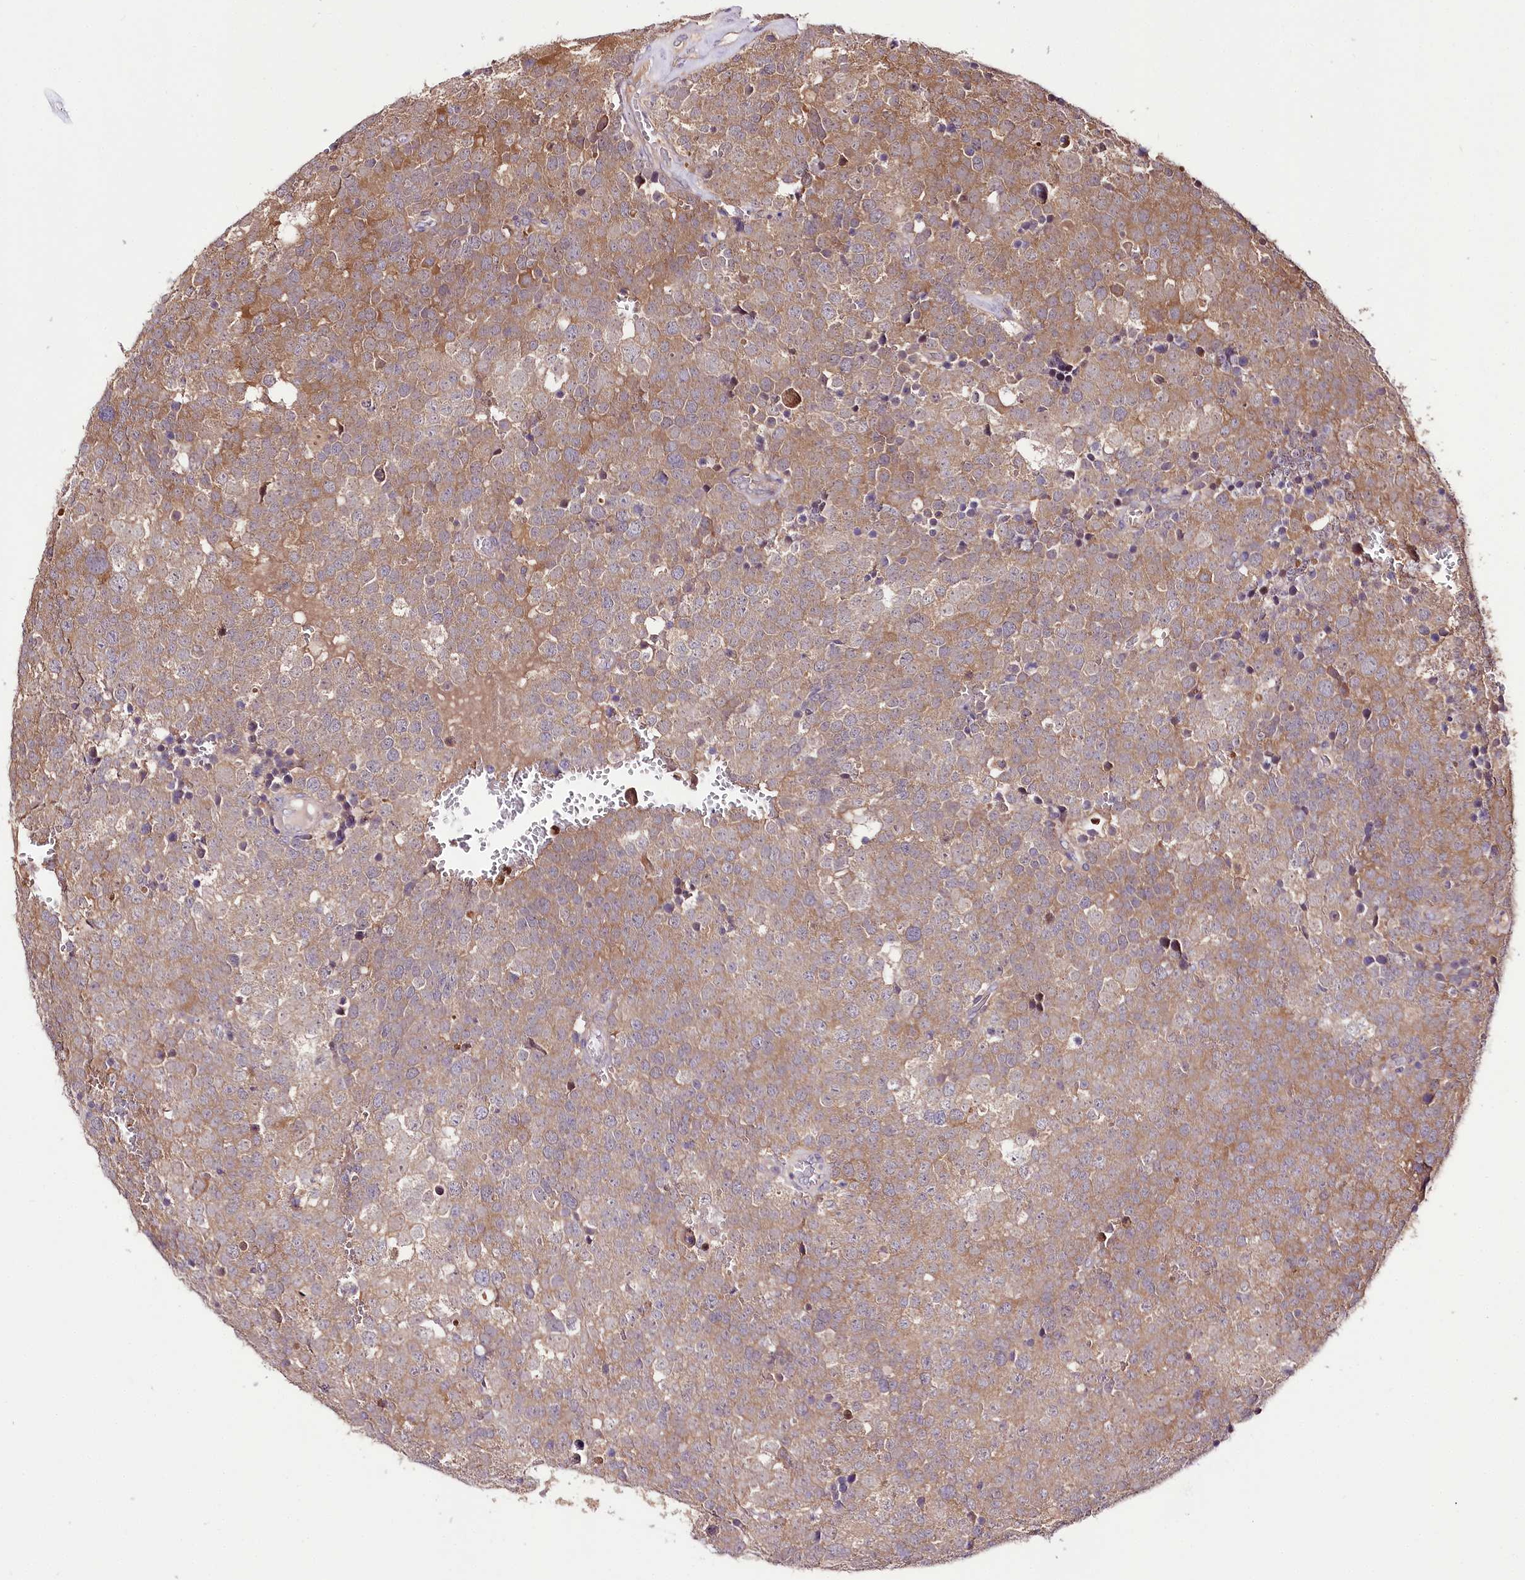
{"staining": {"intensity": "moderate", "quantity": ">75%", "location": "cytoplasmic/membranous"}, "tissue": "testis cancer", "cell_type": "Tumor cells", "image_type": "cancer", "snomed": [{"axis": "morphology", "description": "Seminoma, NOS"}, {"axis": "topography", "description": "Testis"}], "caption": "Protein expression analysis of human testis cancer reveals moderate cytoplasmic/membranous expression in approximately >75% of tumor cells.", "gene": "UGP2", "patient": {"sex": "male", "age": 71}}